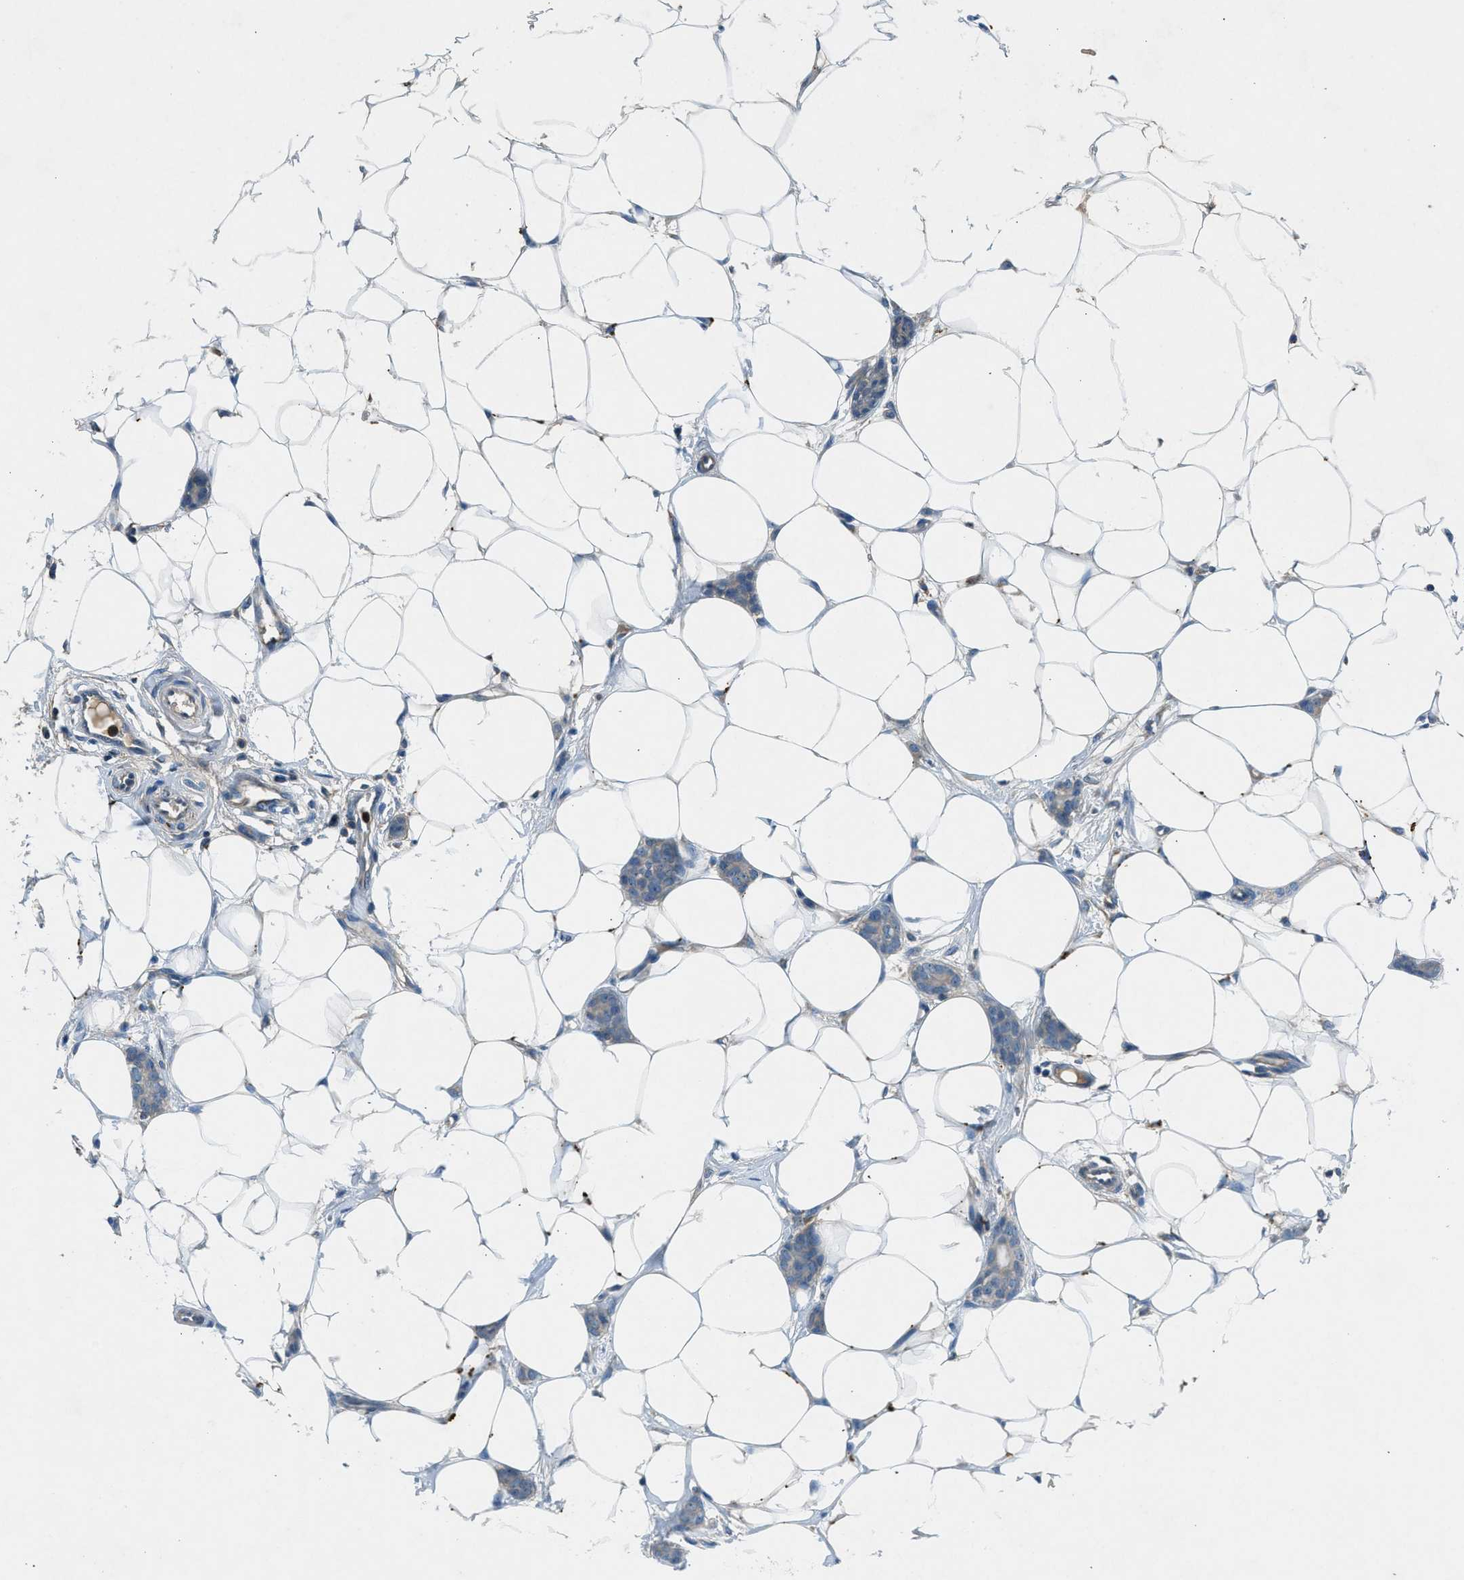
{"staining": {"intensity": "weak", "quantity": "<25%", "location": "cytoplasmic/membranous"}, "tissue": "breast cancer", "cell_type": "Tumor cells", "image_type": "cancer", "snomed": [{"axis": "morphology", "description": "Lobular carcinoma"}, {"axis": "topography", "description": "Skin"}, {"axis": "topography", "description": "Breast"}], "caption": "This is an immunohistochemistry (IHC) histopathology image of breast cancer. There is no positivity in tumor cells.", "gene": "BMP1", "patient": {"sex": "female", "age": 46}}